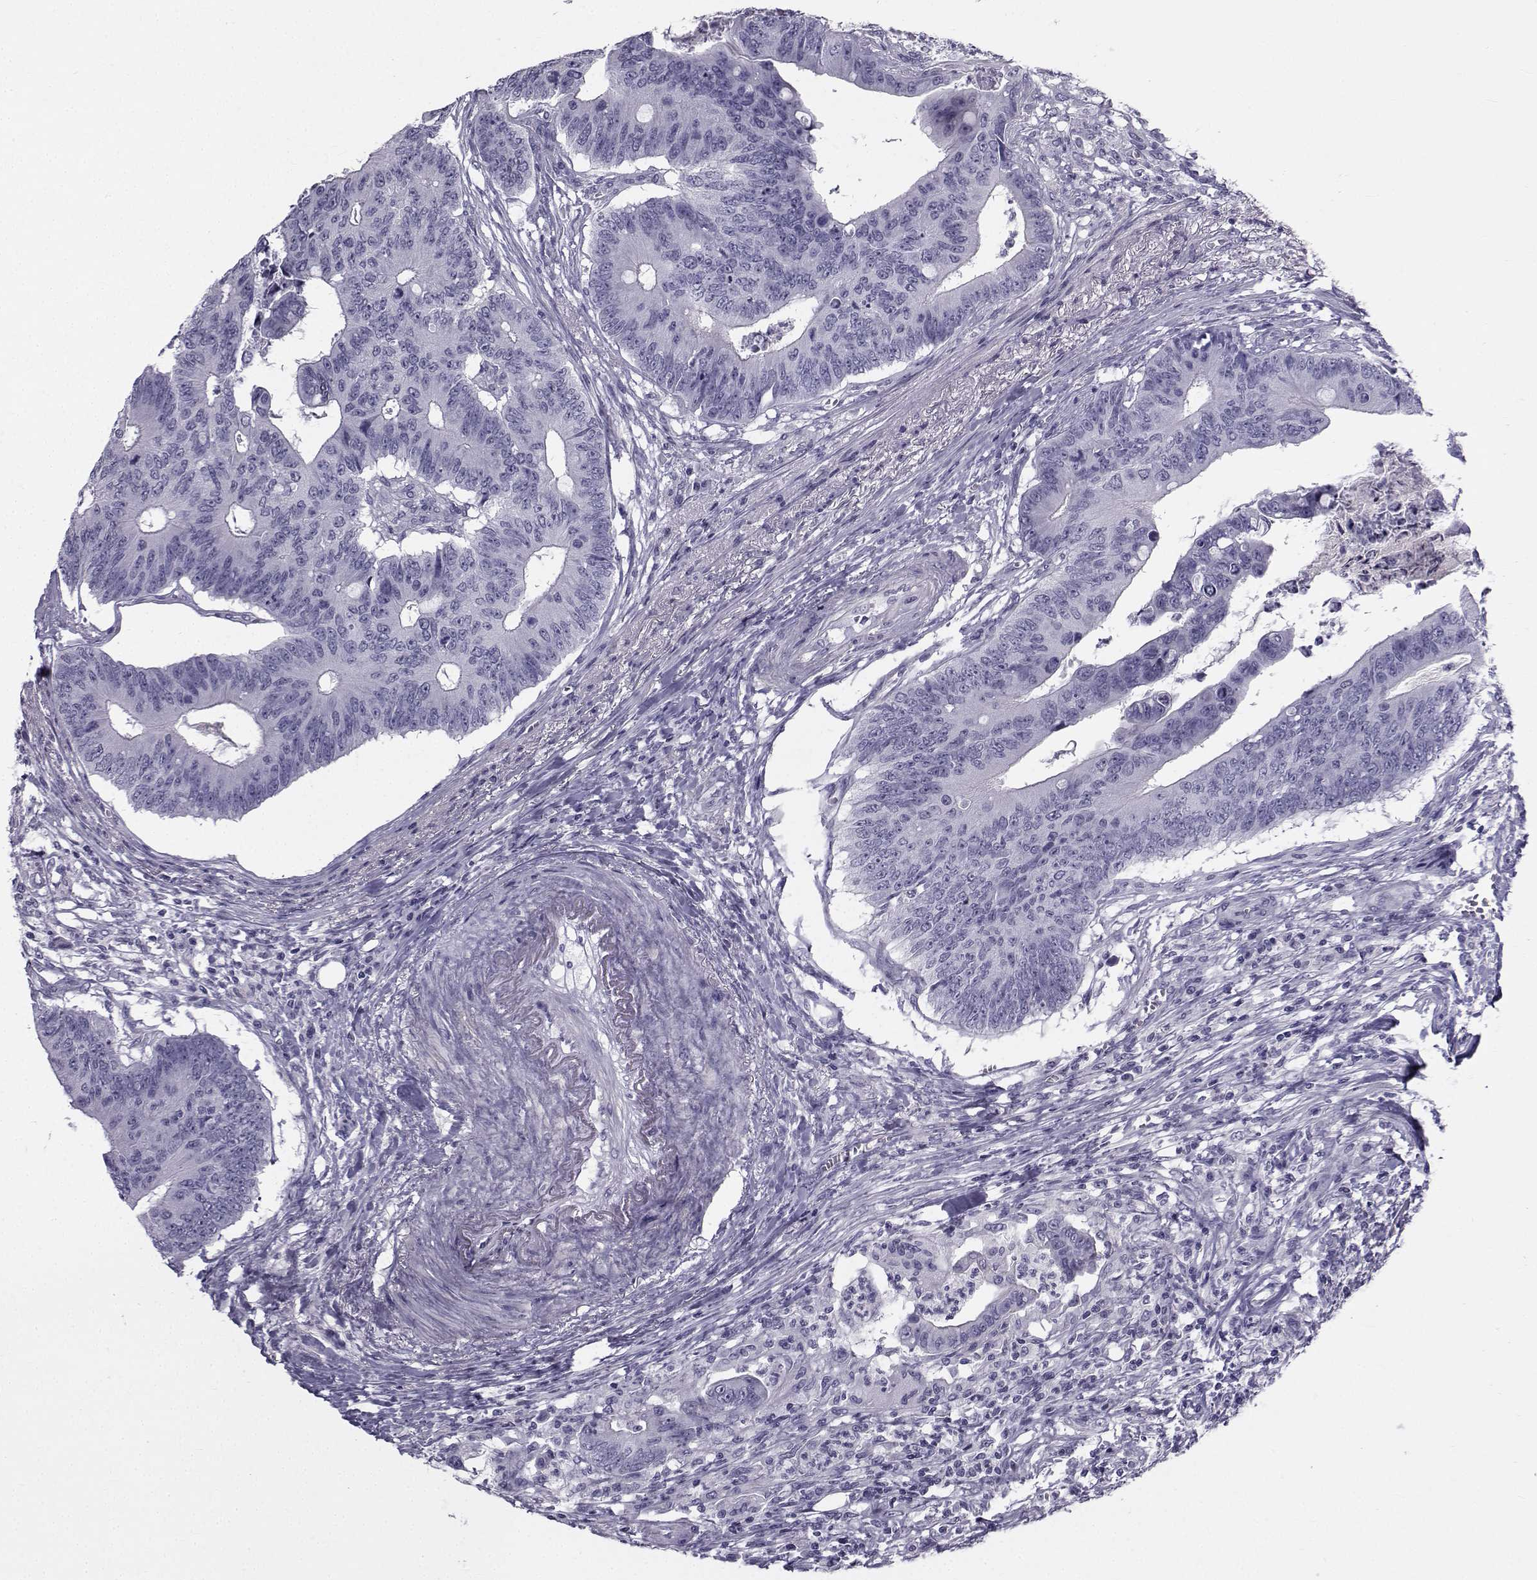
{"staining": {"intensity": "negative", "quantity": "none", "location": "none"}, "tissue": "colorectal cancer", "cell_type": "Tumor cells", "image_type": "cancer", "snomed": [{"axis": "morphology", "description": "Adenocarcinoma, NOS"}, {"axis": "topography", "description": "Colon"}], "caption": "Tumor cells show no significant protein positivity in colorectal adenocarcinoma.", "gene": "SPANXD", "patient": {"sex": "male", "age": 84}}